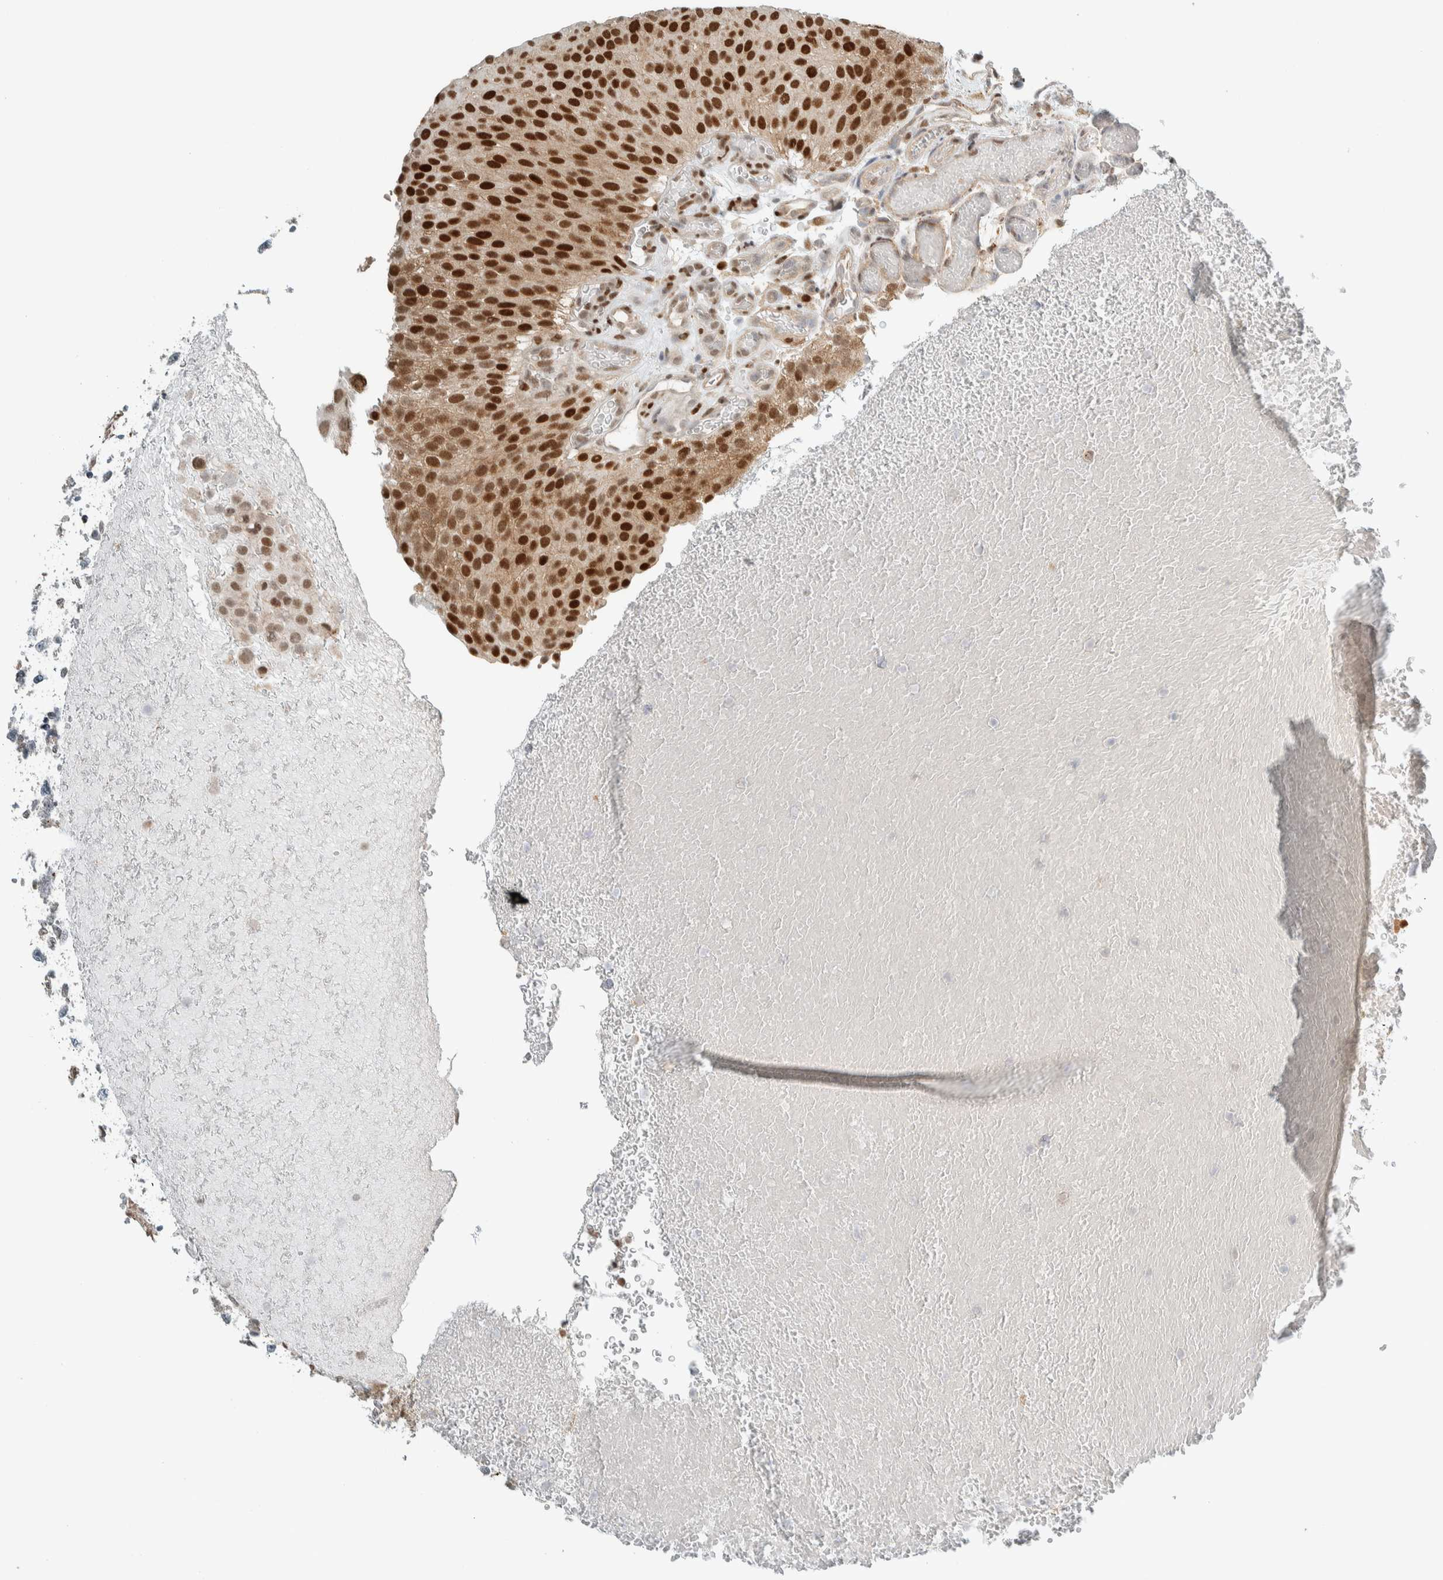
{"staining": {"intensity": "strong", "quantity": ">75%", "location": "nuclear"}, "tissue": "urothelial cancer", "cell_type": "Tumor cells", "image_type": "cancer", "snomed": [{"axis": "morphology", "description": "Urothelial carcinoma, Low grade"}, {"axis": "topography", "description": "Urinary bladder"}], "caption": "Immunohistochemistry staining of urothelial cancer, which displays high levels of strong nuclear staining in about >75% of tumor cells indicating strong nuclear protein positivity. The staining was performed using DAB (brown) for protein detection and nuclei were counterstained in hematoxylin (blue).", "gene": "TFE3", "patient": {"sex": "male", "age": 78}}